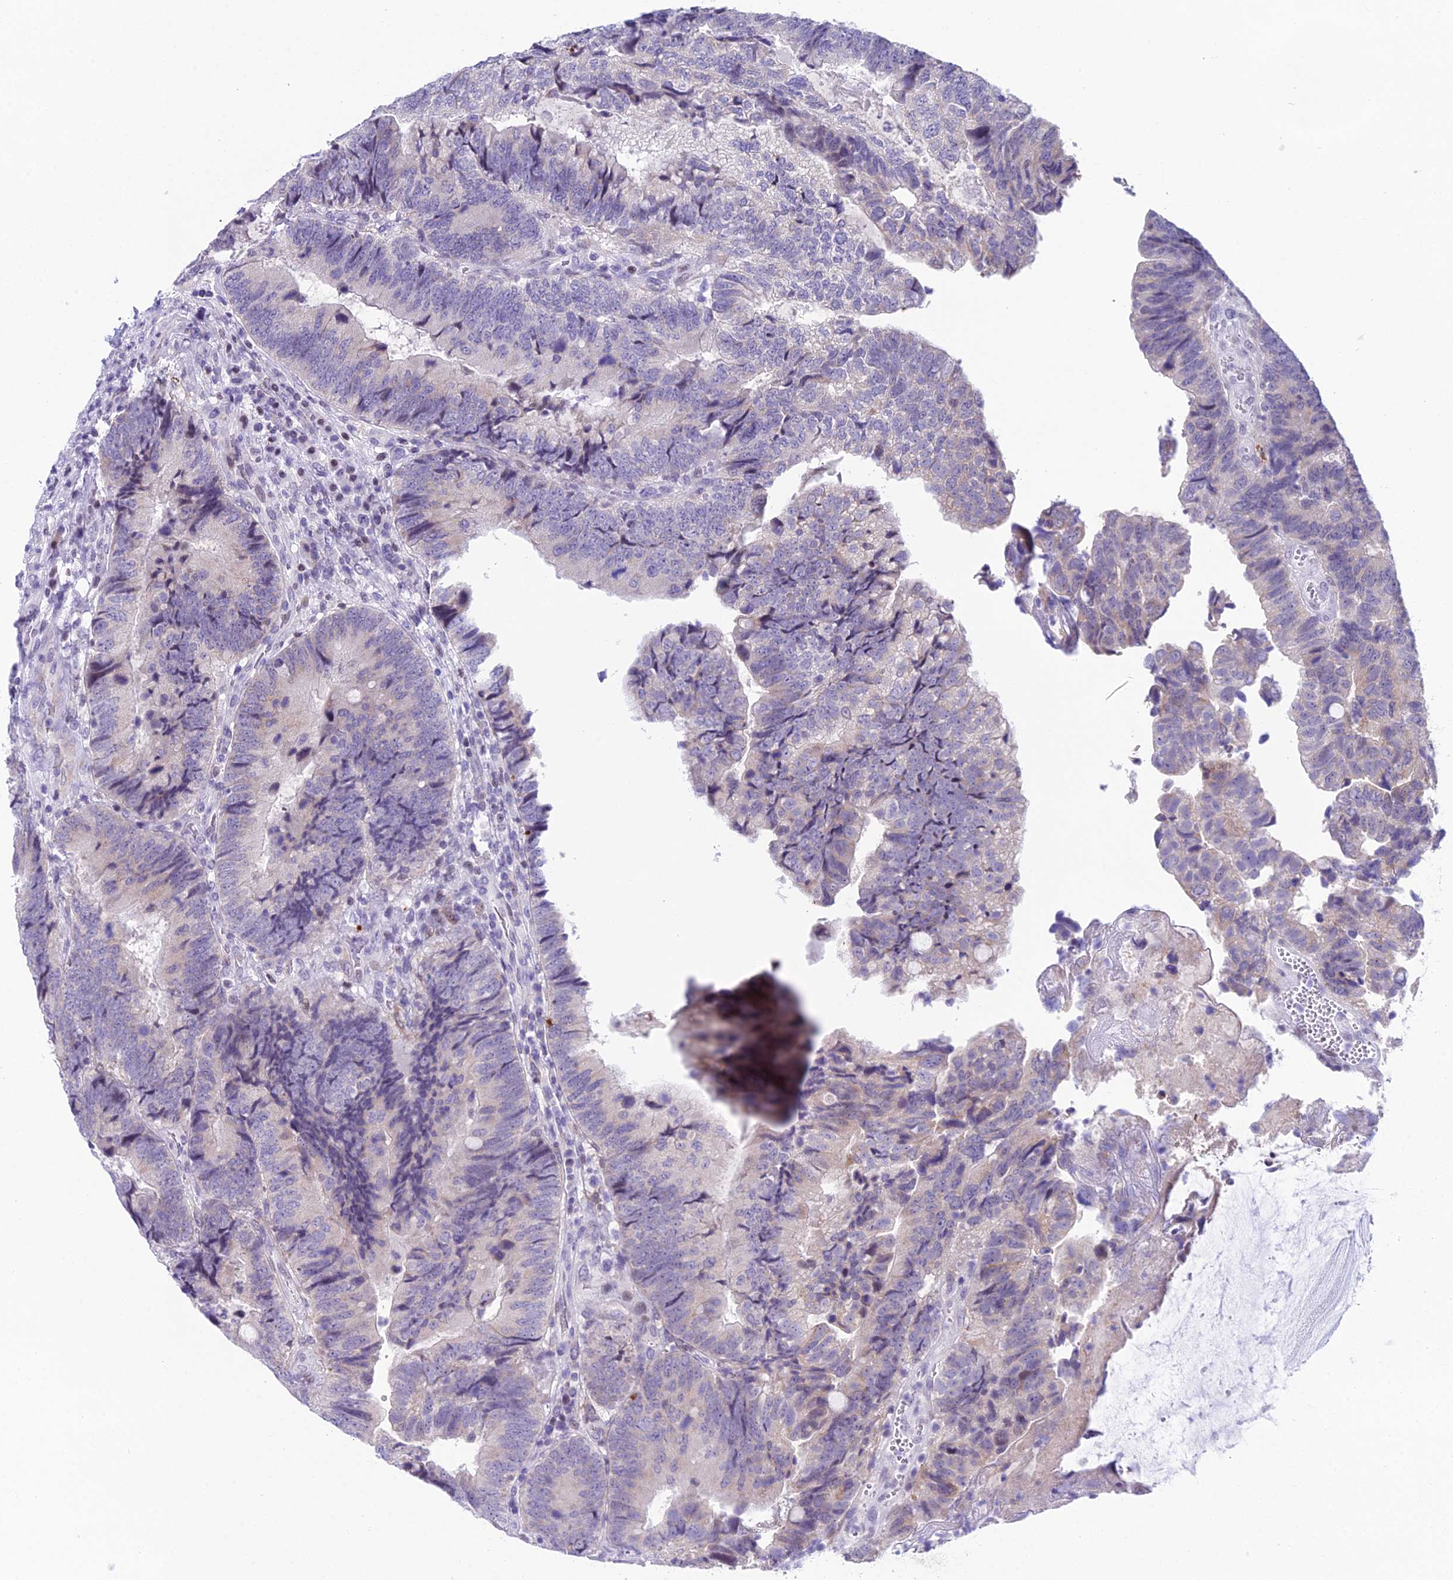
{"staining": {"intensity": "weak", "quantity": "<25%", "location": "cytoplasmic/membranous"}, "tissue": "colorectal cancer", "cell_type": "Tumor cells", "image_type": "cancer", "snomed": [{"axis": "morphology", "description": "Adenocarcinoma, NOS"}, {"axis": "topography", "description": "Colon"}], "caption": "Protein analysis of colorectal cancer shows no significant staining in tumor cells. The staining was performed using DAB (3,3'-diaminobenzidine) to visualize the protein expression in brown, while the nuclei were stained in blue with hematoxylin (Magnification: 20x).", "gene": "CC2D2A", "patient": {"sex": "female", "age": 67}}